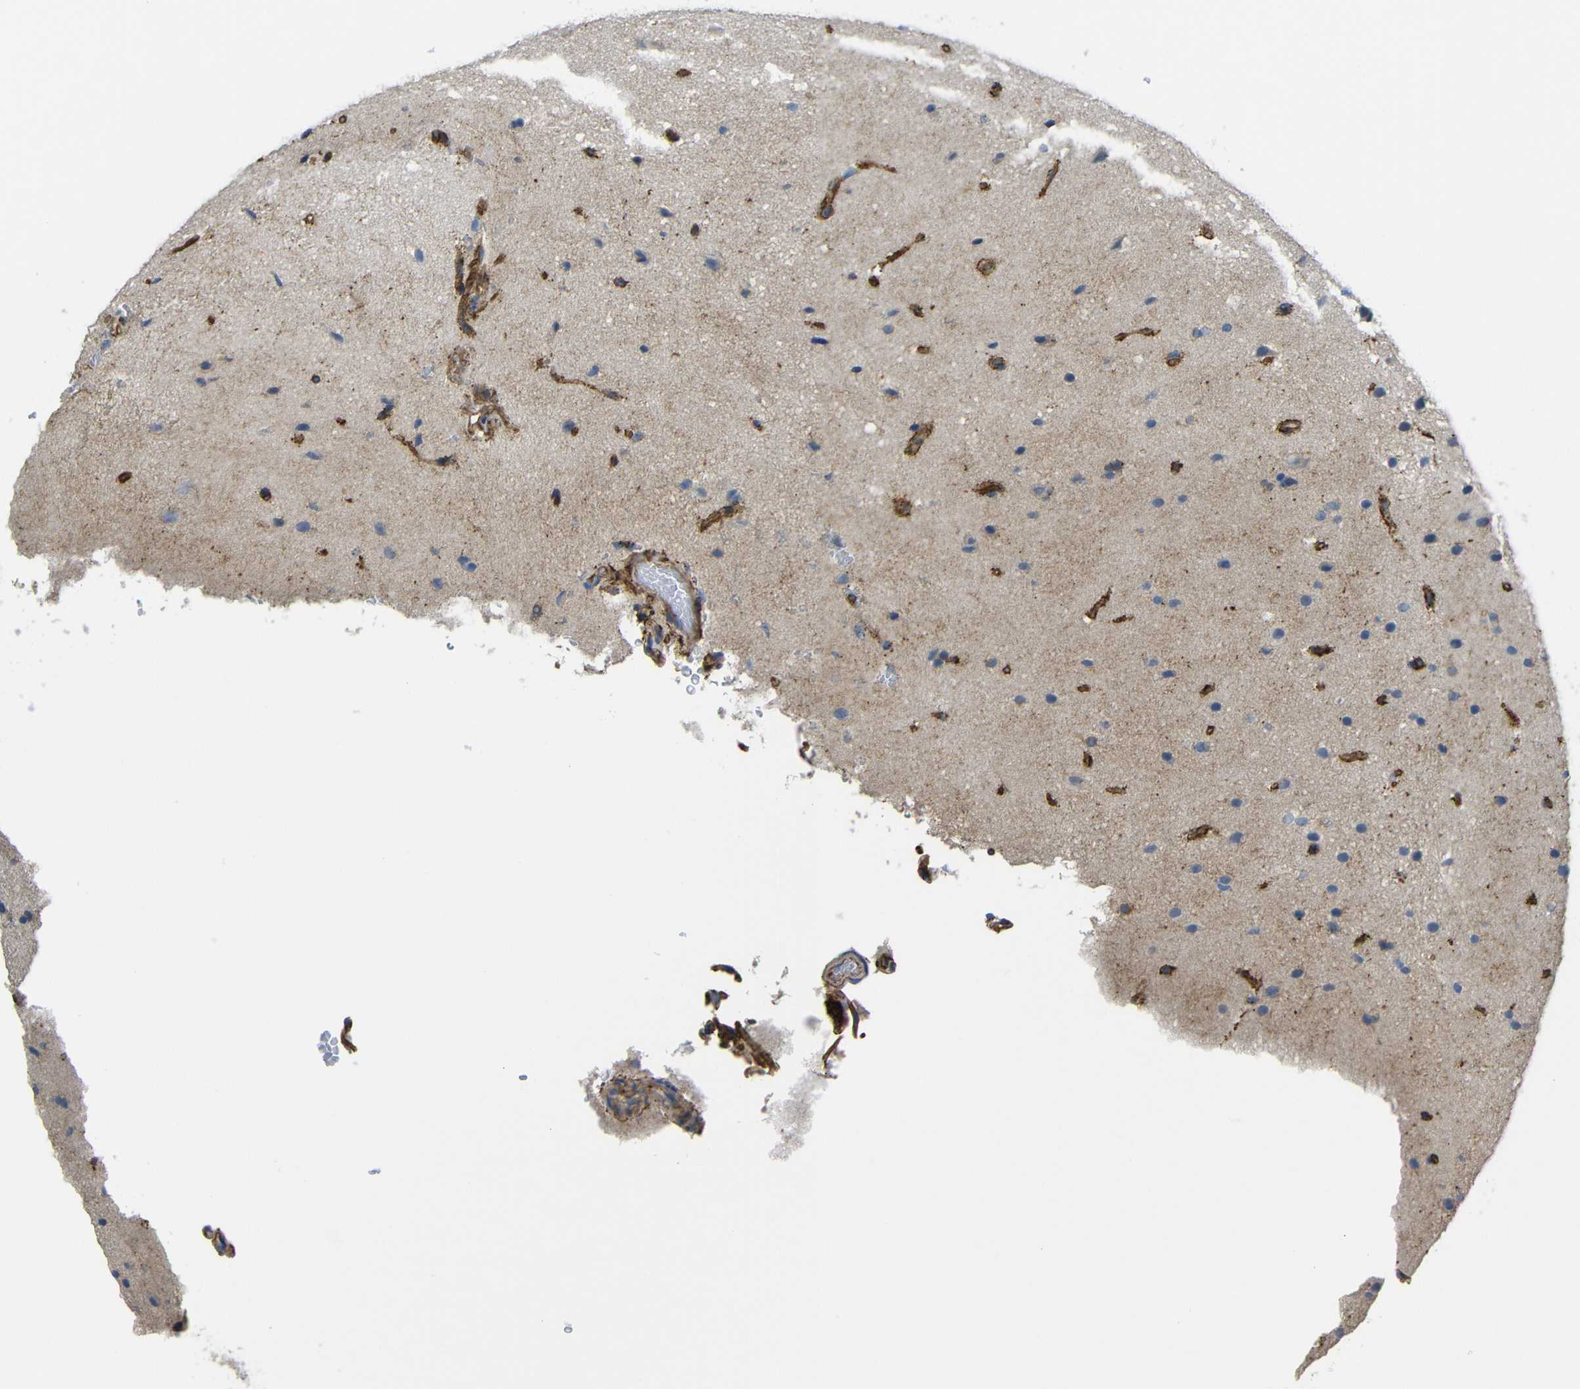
{"staining": {"intensity": "negative", "quantity": "none", "location": "none"}, "tissue": "glioma", "cell_type": "Tumor cells", "image_type": "cancer", "snomed": [{"axis": "morphology", "description": "Glioma, malignant, Low grade"}, {"axis": "topography", "description": "Cerebral cortex"}], "caption": "This is an IHC image of glioma. There is no staining in tumor cells.", "gene": "SYPL1", "patient": {"sex": "female", "age": 47}}